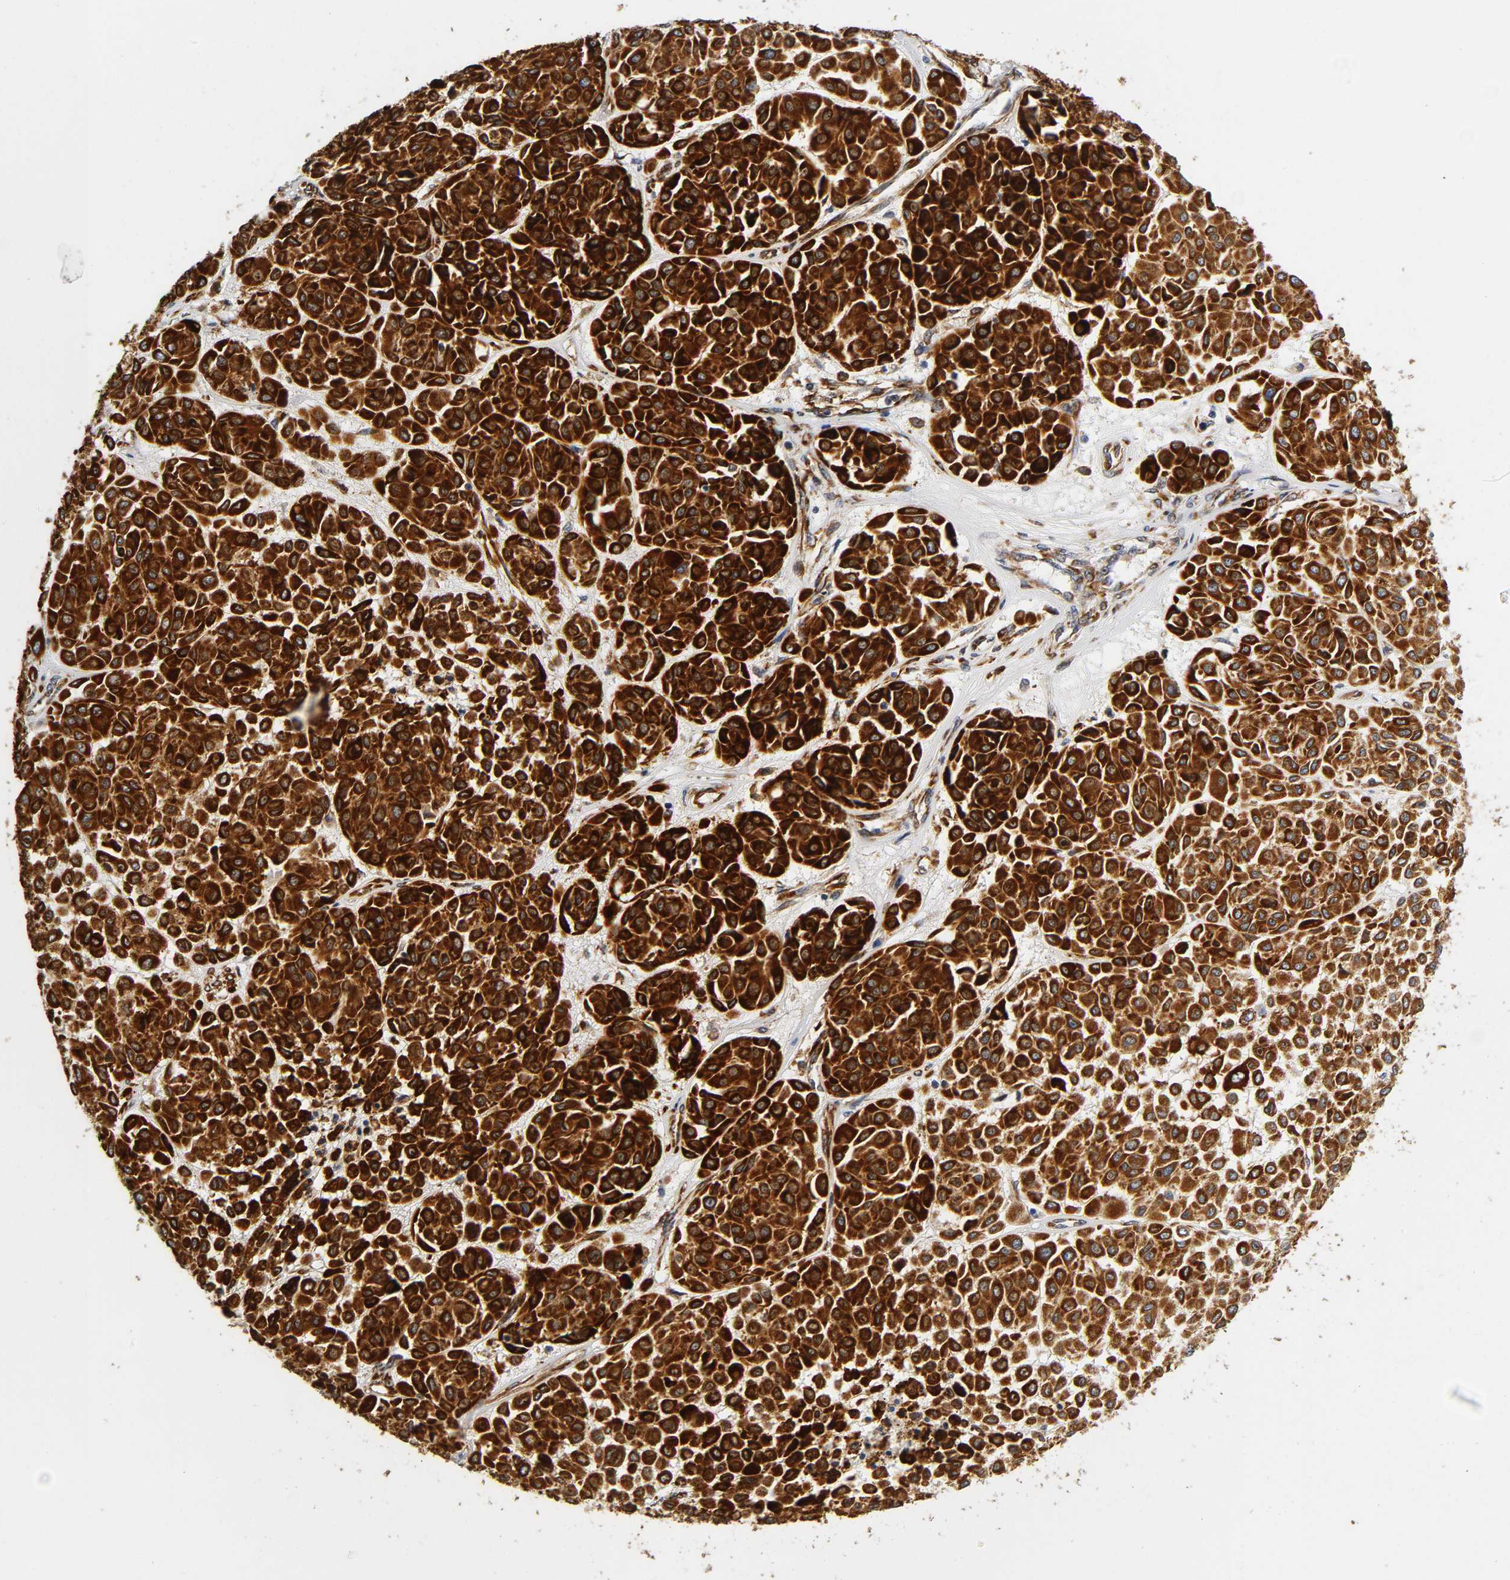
{"staining": {"intensity": "strong", "quantity": ">75%", "location": "cytoplasmic/membranous"}, "tissue": "melanoma", "cell_type": "Tumor cells", "image_type": "cancer", "snomed": [{"axis": "morphology", "description": "Malignant melanoma, Metastatic site"}, {"axis": "topography", "description": "Soft tissue"}], "caption": "Protein staining of melanoma tissue displays strong cytoplasmic/membranous positivity in approximately >75% of tumor cells. The staining was performed using DAB (3,3'-diaminobenzidine), with brown indicating positive protein expression. Nuclei are stained blue with hematoxylin.", "gene": "SOS2", "patient": {"sex": "male", "age": 41}}